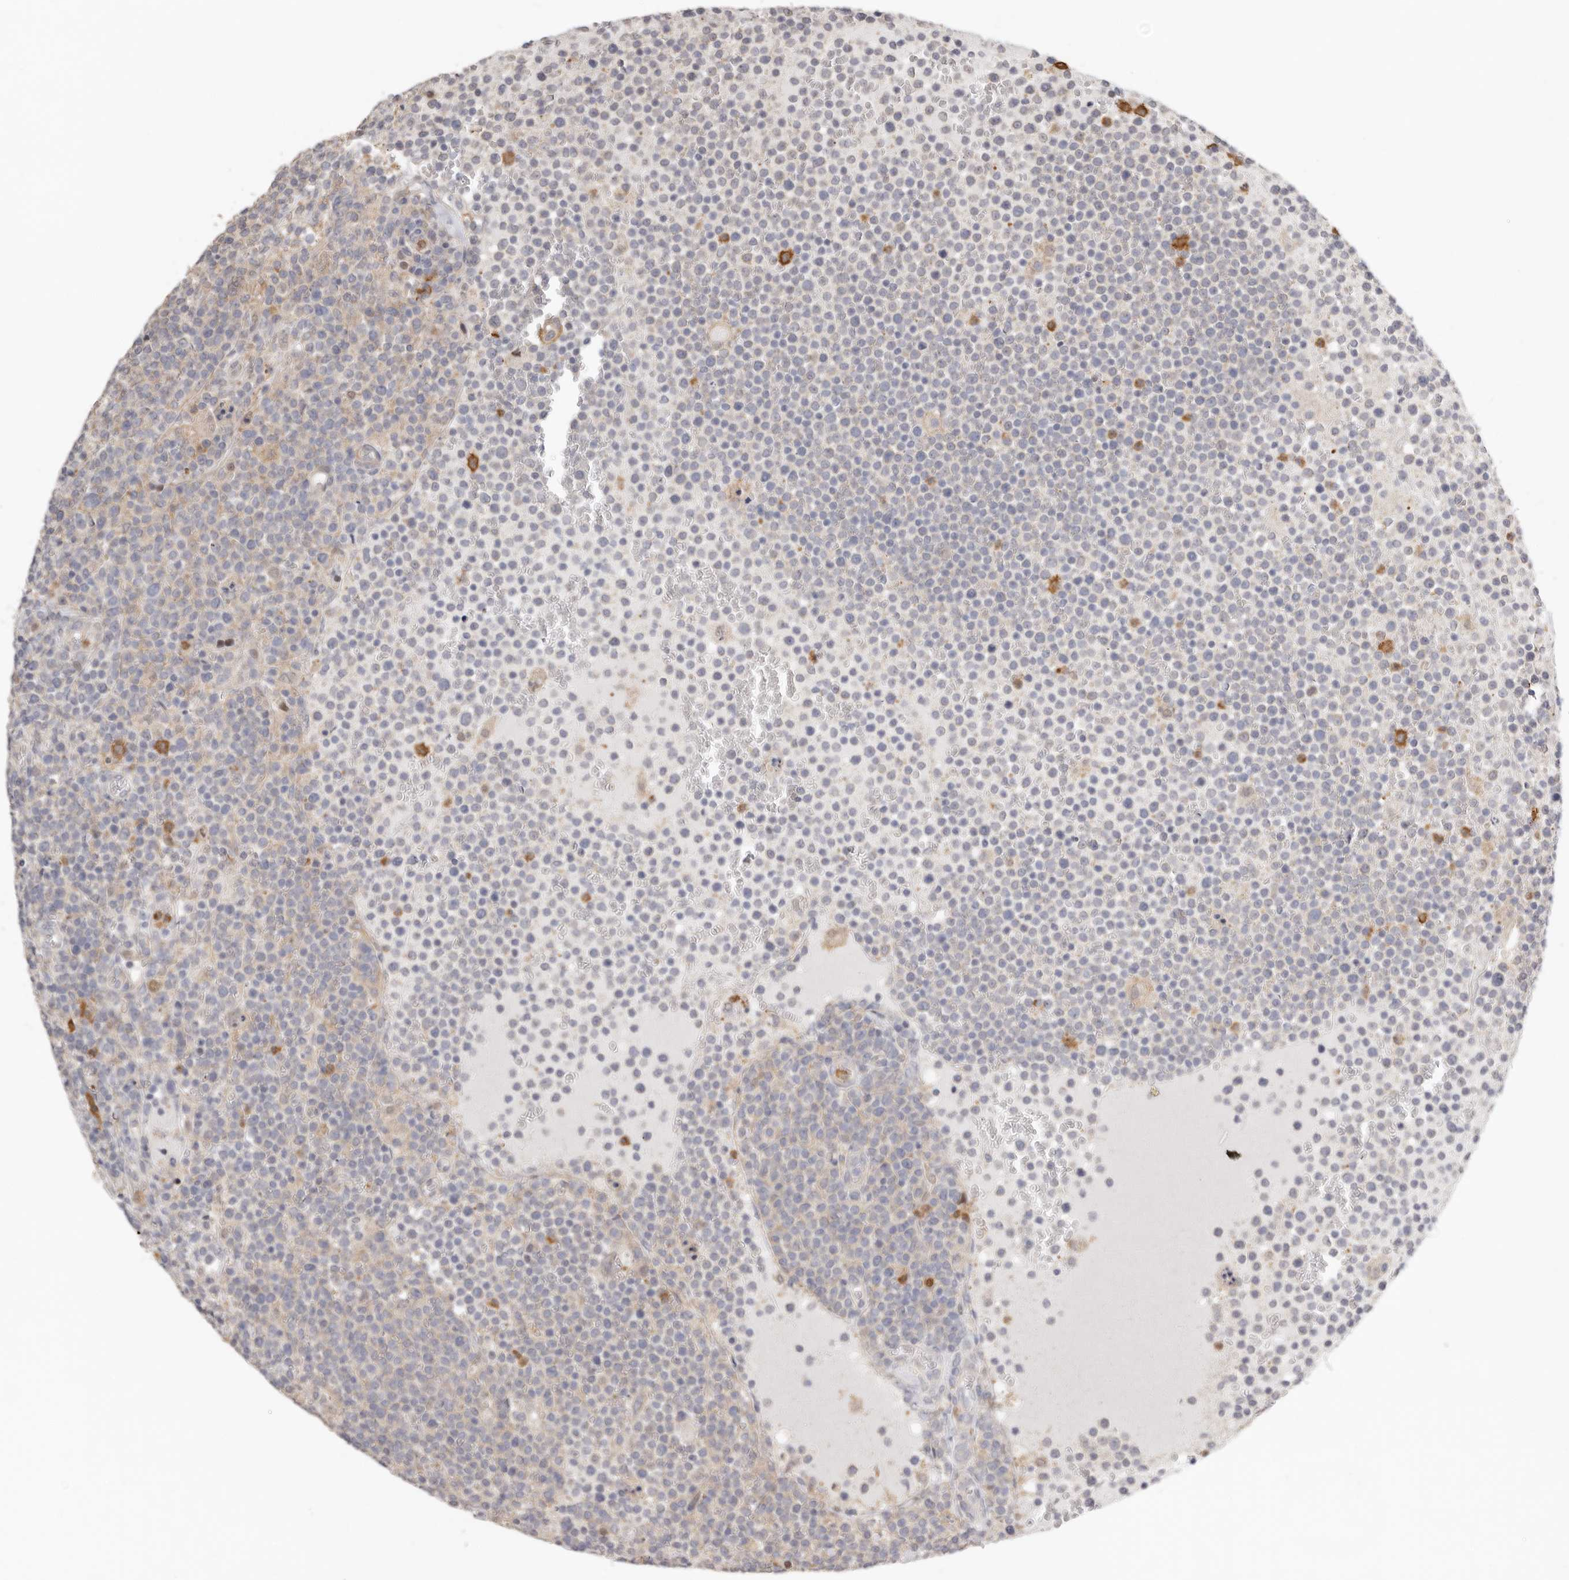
{"staining": {"intensity": "weak", "quantity": "<25%", "location": "cytoplasmic/membranous"}, "tissue": "lymphoma", "cell_type": "Tumor cells", "image_type": "cancer", "snomed": [{"axis": "morphology", "description": "Malignant lymphoma, non-Hodgkin's type, High grade"}, {"axis": "topography", "description": "Lymph node"}], "caption": "The immunohistochemistry (IHC) photomicrograph has no significant positivity in tumor cells of malignant lymphoma, non-Hodgkin's type (high-grade) tissue.", "gene": "MSRB2", "patient": {"sex": "male", "age": 61}}